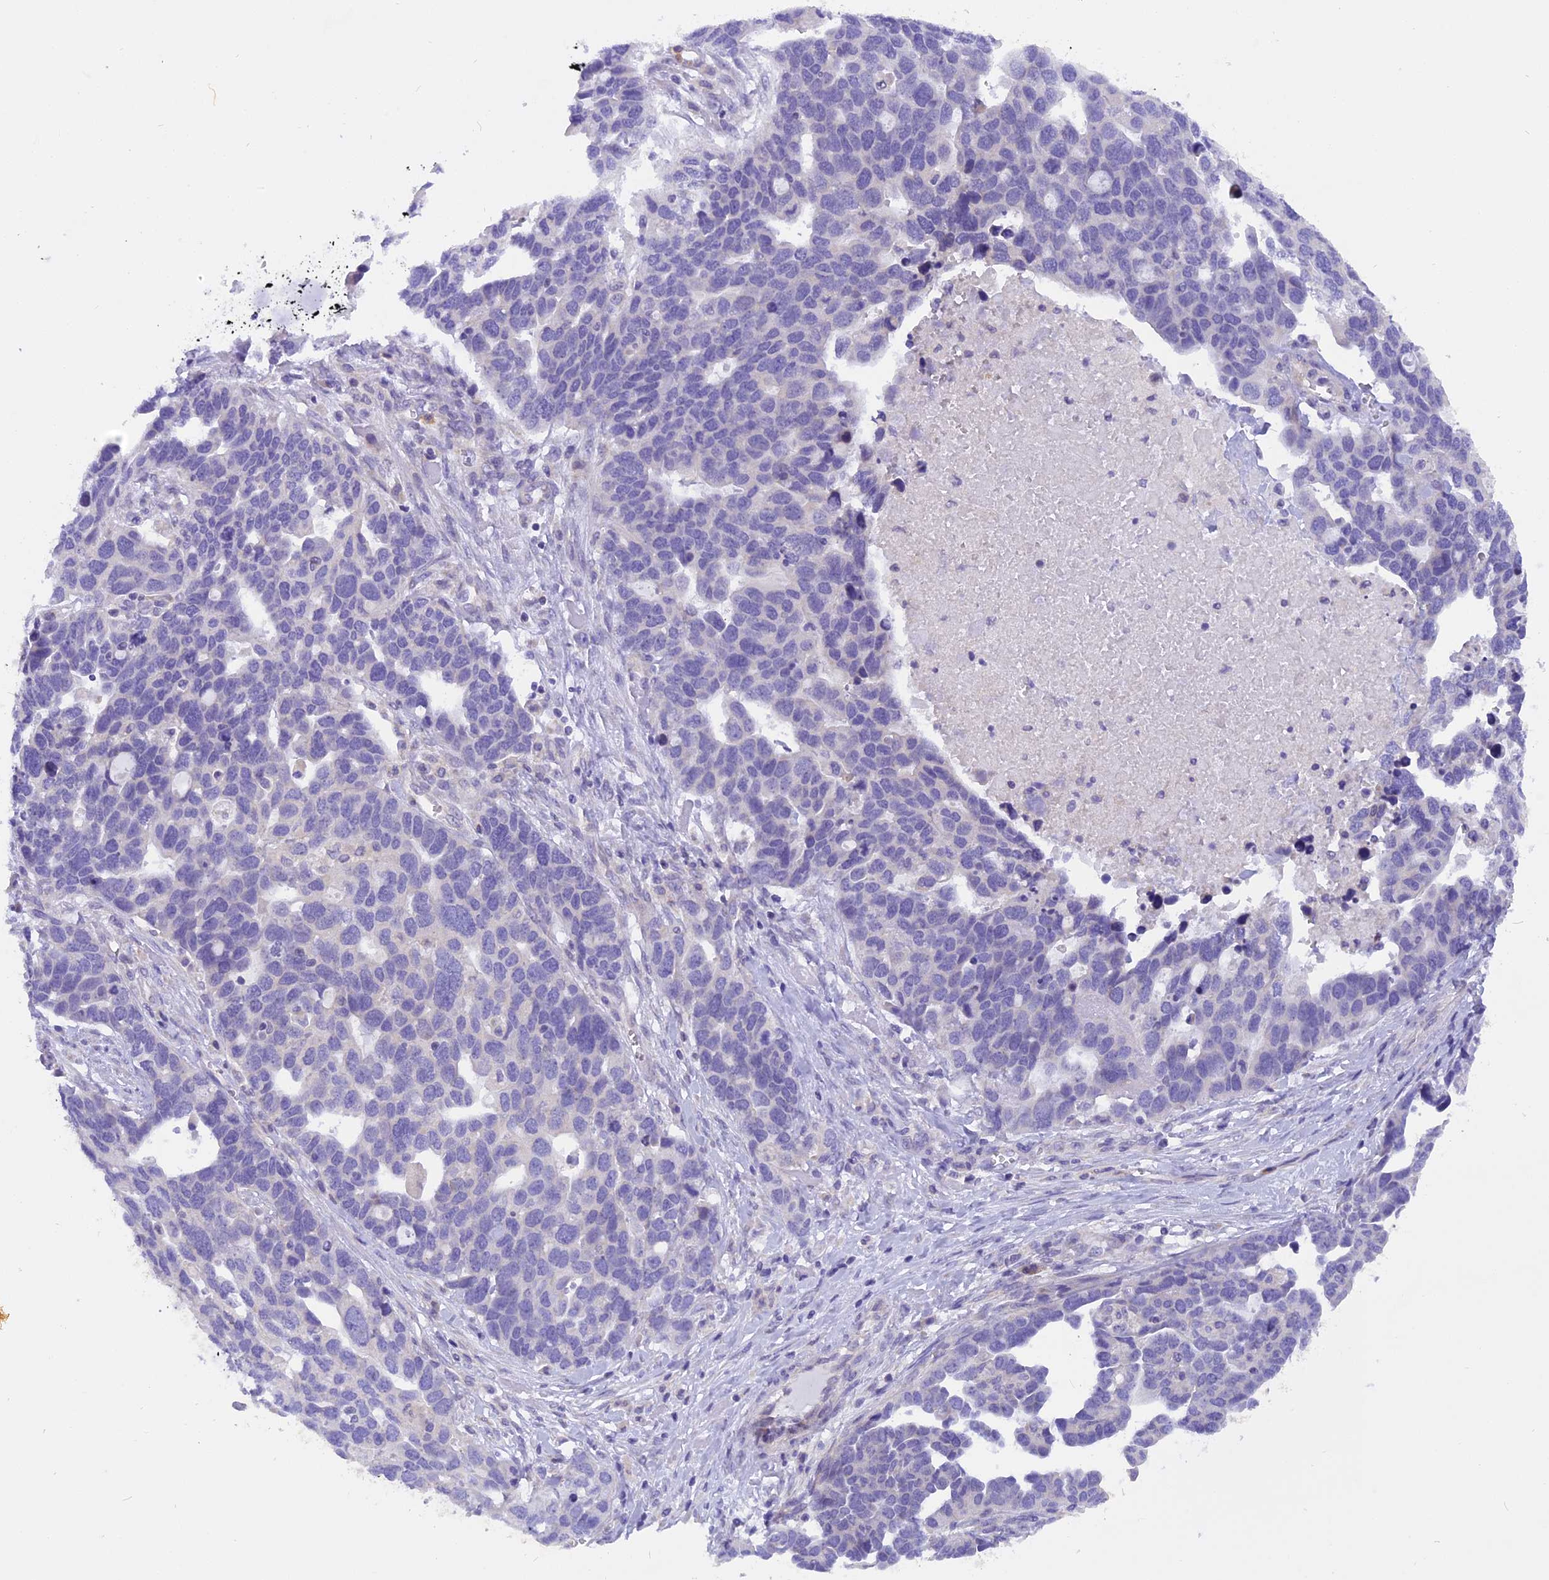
{"staining": {"intensity": "negative", "quantity": "none", "location": "none"}, "tissue": "ovarian cancer", "cell_type": "Tumor cells", "image_type": "cancer", "snomed": [{"axis": "morphology", "description": "Cystadenocarcinoma, serous, NOS"}, {"axis": "topography", "description": "Ovary"}], "caption": "A high-resolution image shows immunohistochemistry (IHC) staining of ovarian cancer (serous cystadenocarcinoma), which shows no significant staining in tumor cells.", "gene": "TRIM3", "patient": {"sex": "female", "age": 54}}